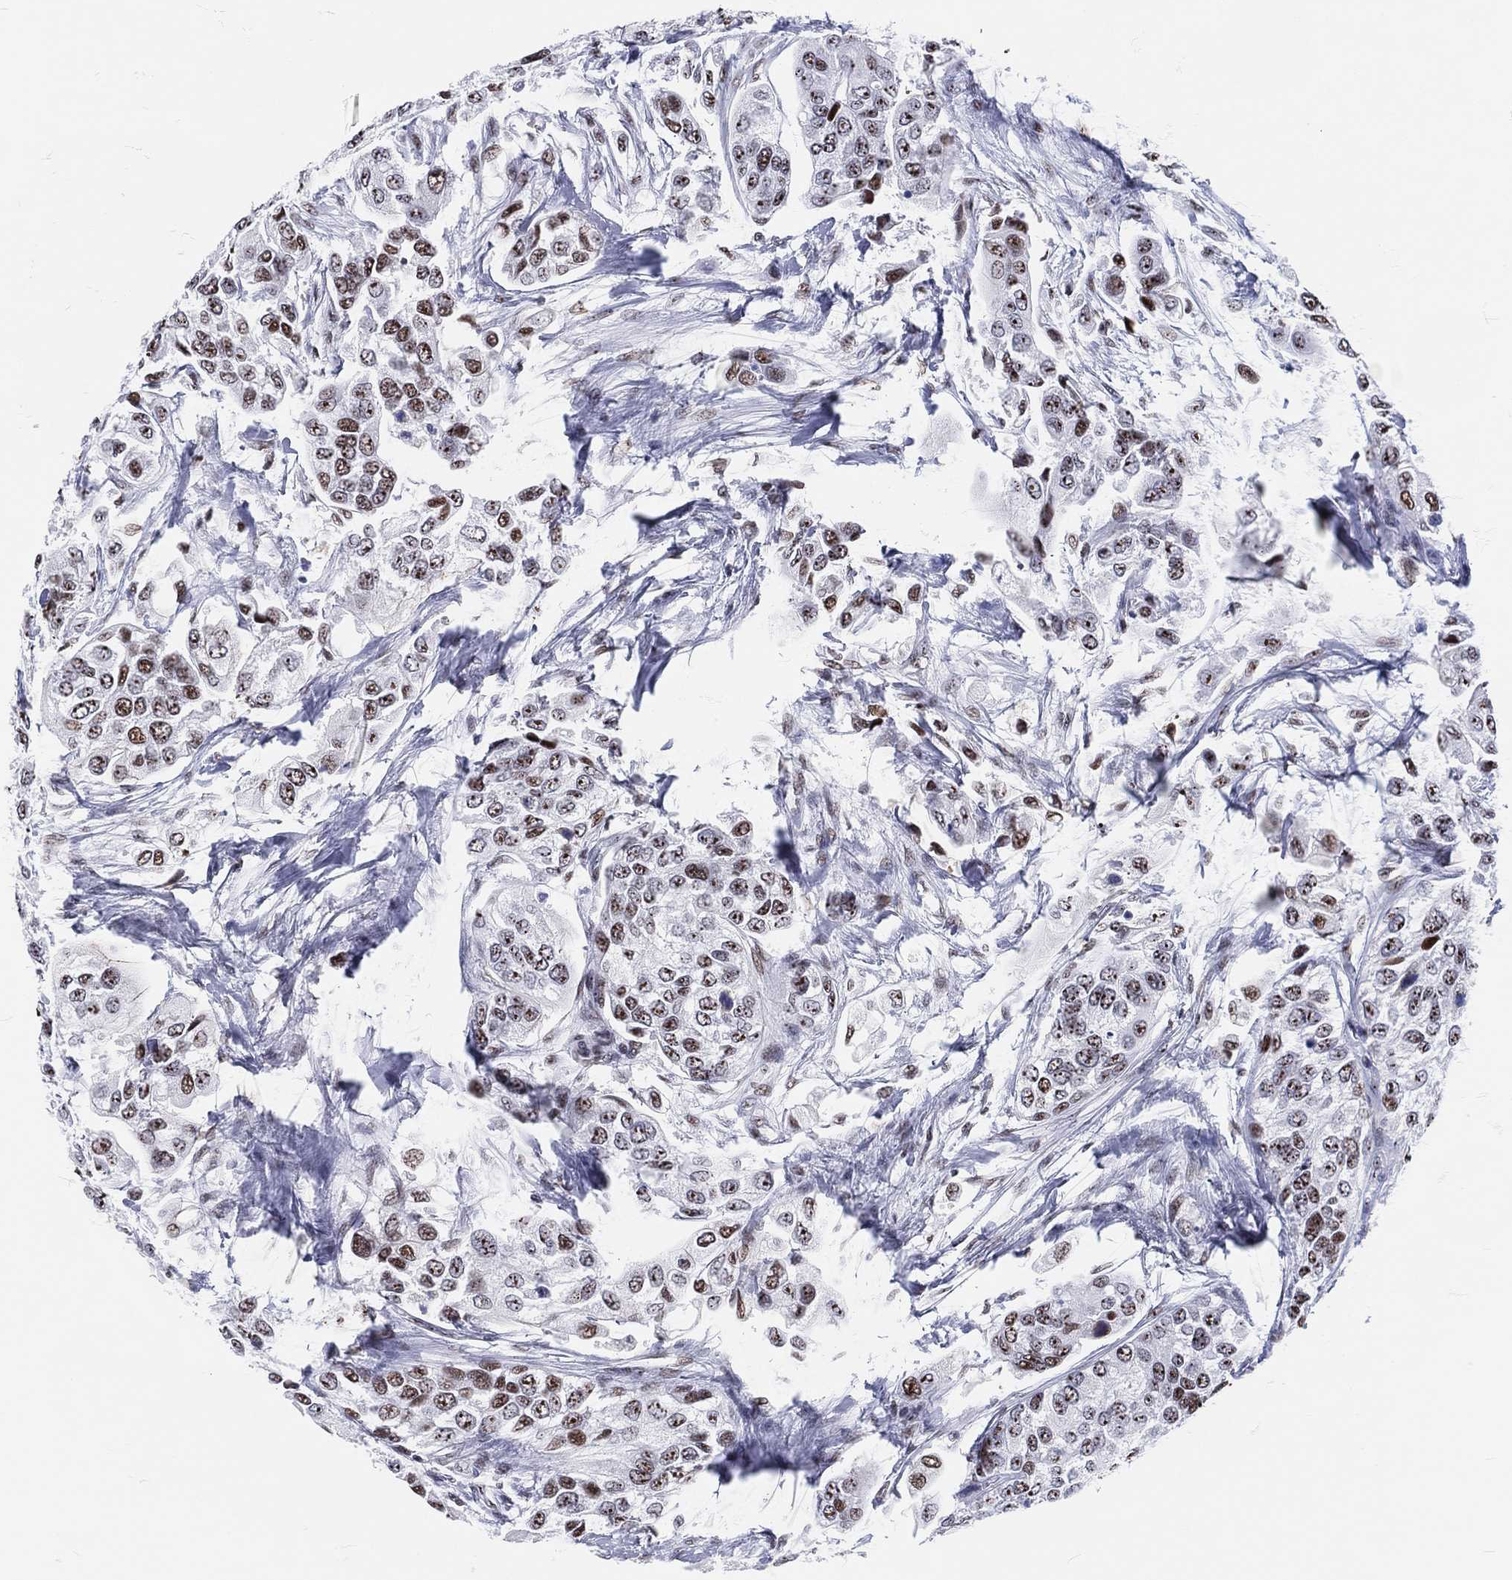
{"staining": {"intensity": "moderate", "quantity": ">75%", "location": "nuclear"}, "tissue": "urothelial cancer", "cell_type": "Tumor cells", "image_type": "cancer", "snomed": [{"axis": "morphology", "description": "Urothelial carcinoma, High grade"}, {"axis": "topography", "description": "Urinary bladder"}], "caption": "Immunohistochemical staining of urothelial carcinoma (high-grade) shows medium levels of moderate nuclear protein positivity in about >75% of tumor cells. The staining was performed using DAB (3,3'-diaminobenzidine) to visualize the protein expression in brown, while the nuclei were stained in blue with hematoxylin (Magnification: 20x).", "gene": "MAPK8IP1", "patient": {"sex": "male", "age": 77}}